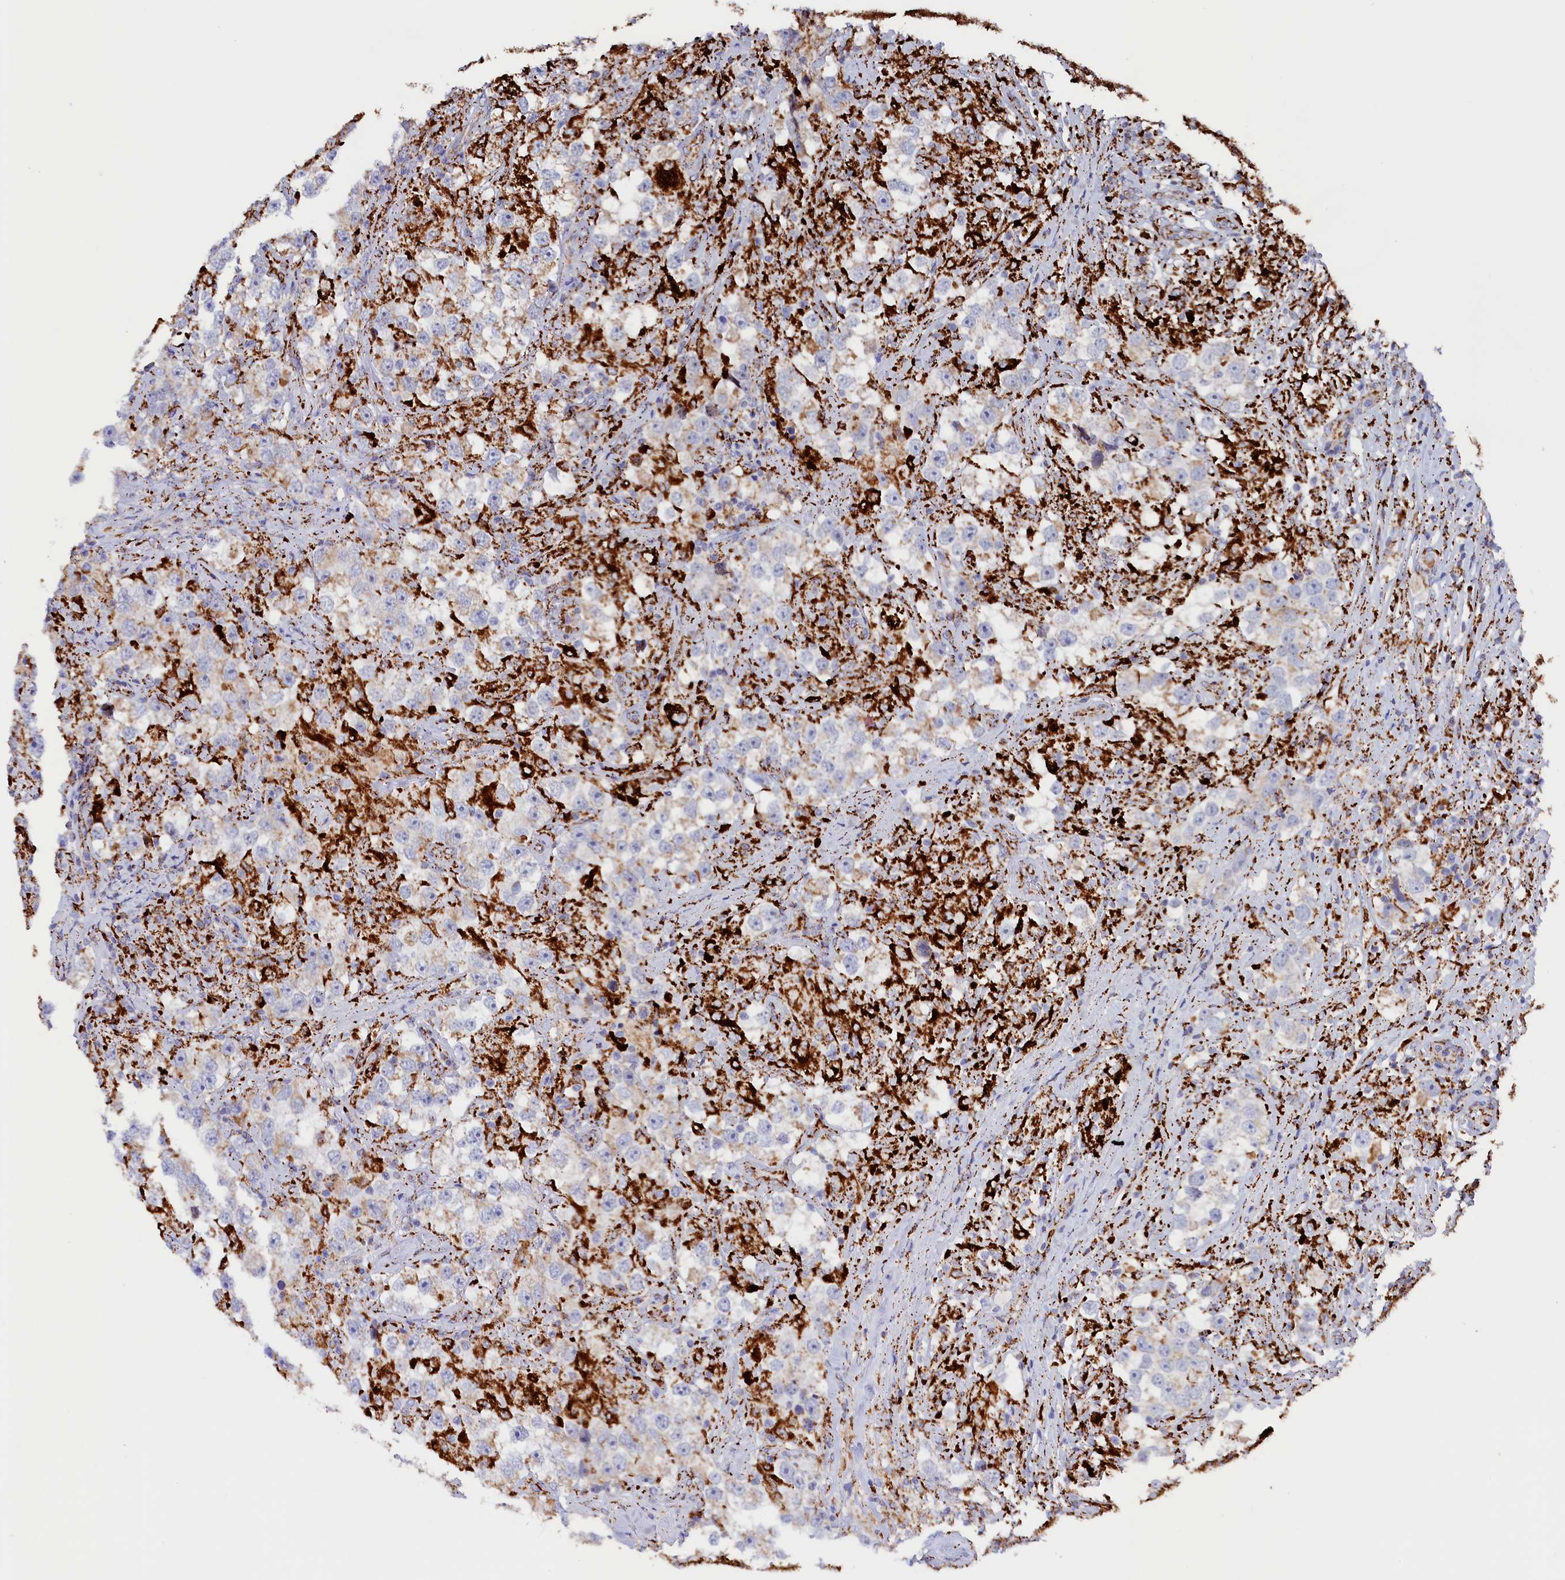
{"staining": {"intensity": "weak", "quantity": "<25%", "location": "cytoplasmic/membranous"}, "tissue": "testis cancer", "cell_type": "Tumor cells", "image_type": "cancer", "snomed": [{"axis": "morphology", "description": "Seminoma, NOS"}, {"axis": "topography", "description": "Testis"}], "caption": "Tumor cells are negative for brown protein staining in testis cancer. (DAB immunohistochemistry visualized using brightfield microscopy, high magnification).", "gene": "AKTIP", "patient": {"sex": "male", "age": 46}}